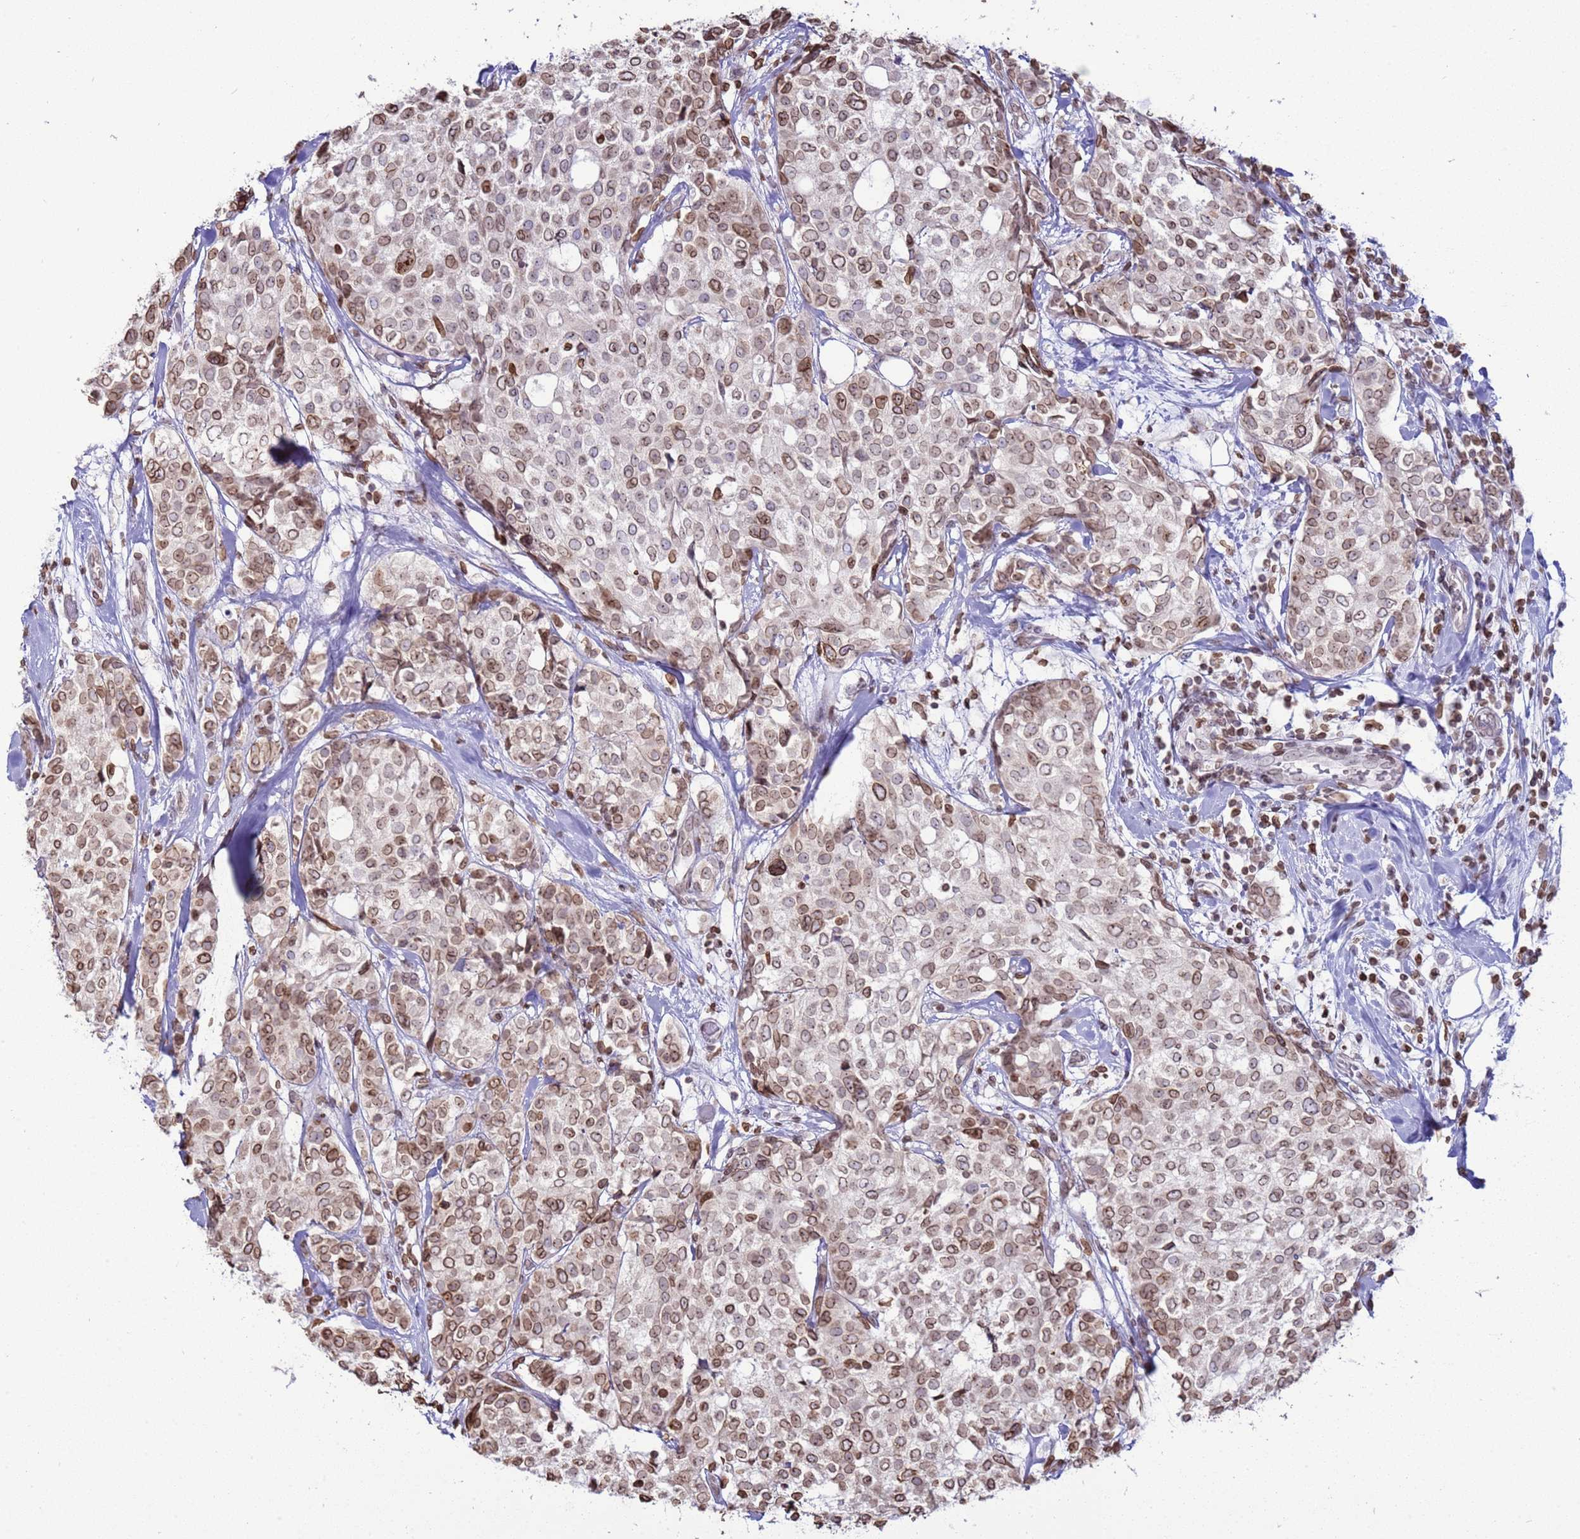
{"staining": {"intensity": "moderate", "quantity": ">75%", "location": "cytoplasmic/membranous,nuclear"}, "tissue": "breast cancer", "cell_type": "Tumor cells", "image_type": "cancer", "snomed": [{"axis": "morphology", "description": "Lobular carcinoma"}, {"axis": "topography", "description": "Breast"}], "caption": "This is a photomicrograph of immunohistochemistry (IHC) staining of breast lobular carcinoma, which shows moderate staining in the cytoplasmic/membranous and nuclear of tumor cells.", "gene": "DHX37", "patient": {"sex": "female", "age": 51}}